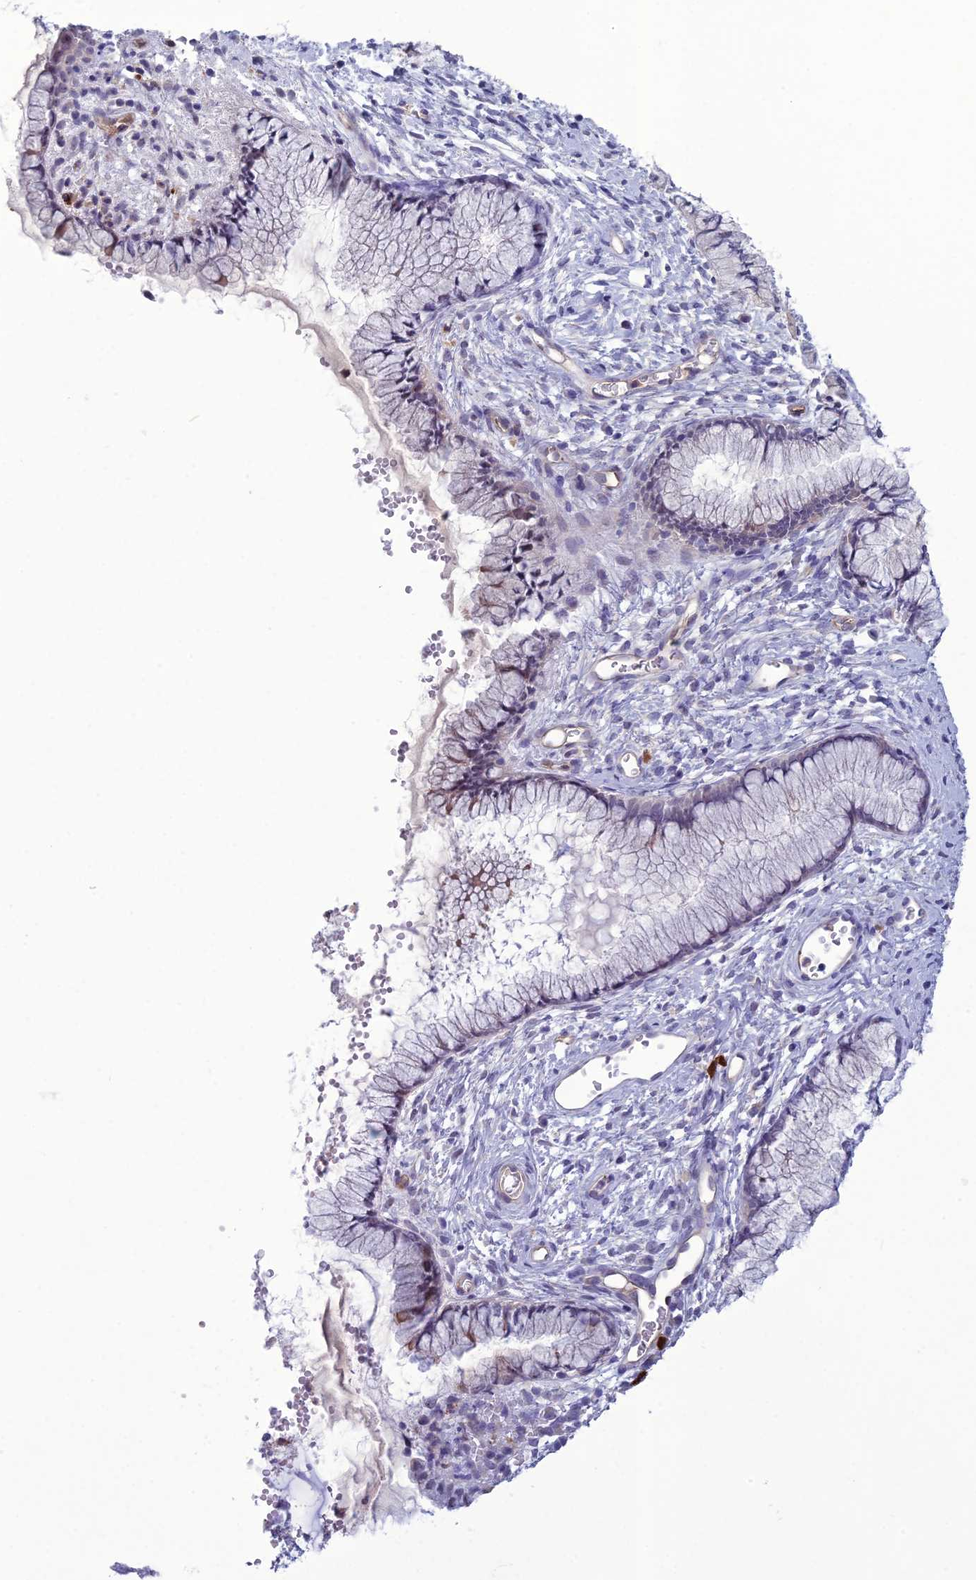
{"staining": {"intensity": "negative", "quantity": "none", "location": "none"}, "tissue": "cervix", "cell_type": "Glandular cells", "image_type": "normal", "snomed": [{"axis": "morphology", "description": "Normal tissue, NOS"}, {"axis": "topography", "description": "Cervix"}], "caption": "Glandular cells are negative for protein expression in normal human cervix. (Brightfield microscopy of DAB (3,3'-diaminobenzidine) IHC at high magnification).", "gene": "BBS7", "patient": {"sex": "female", "age": 42}}